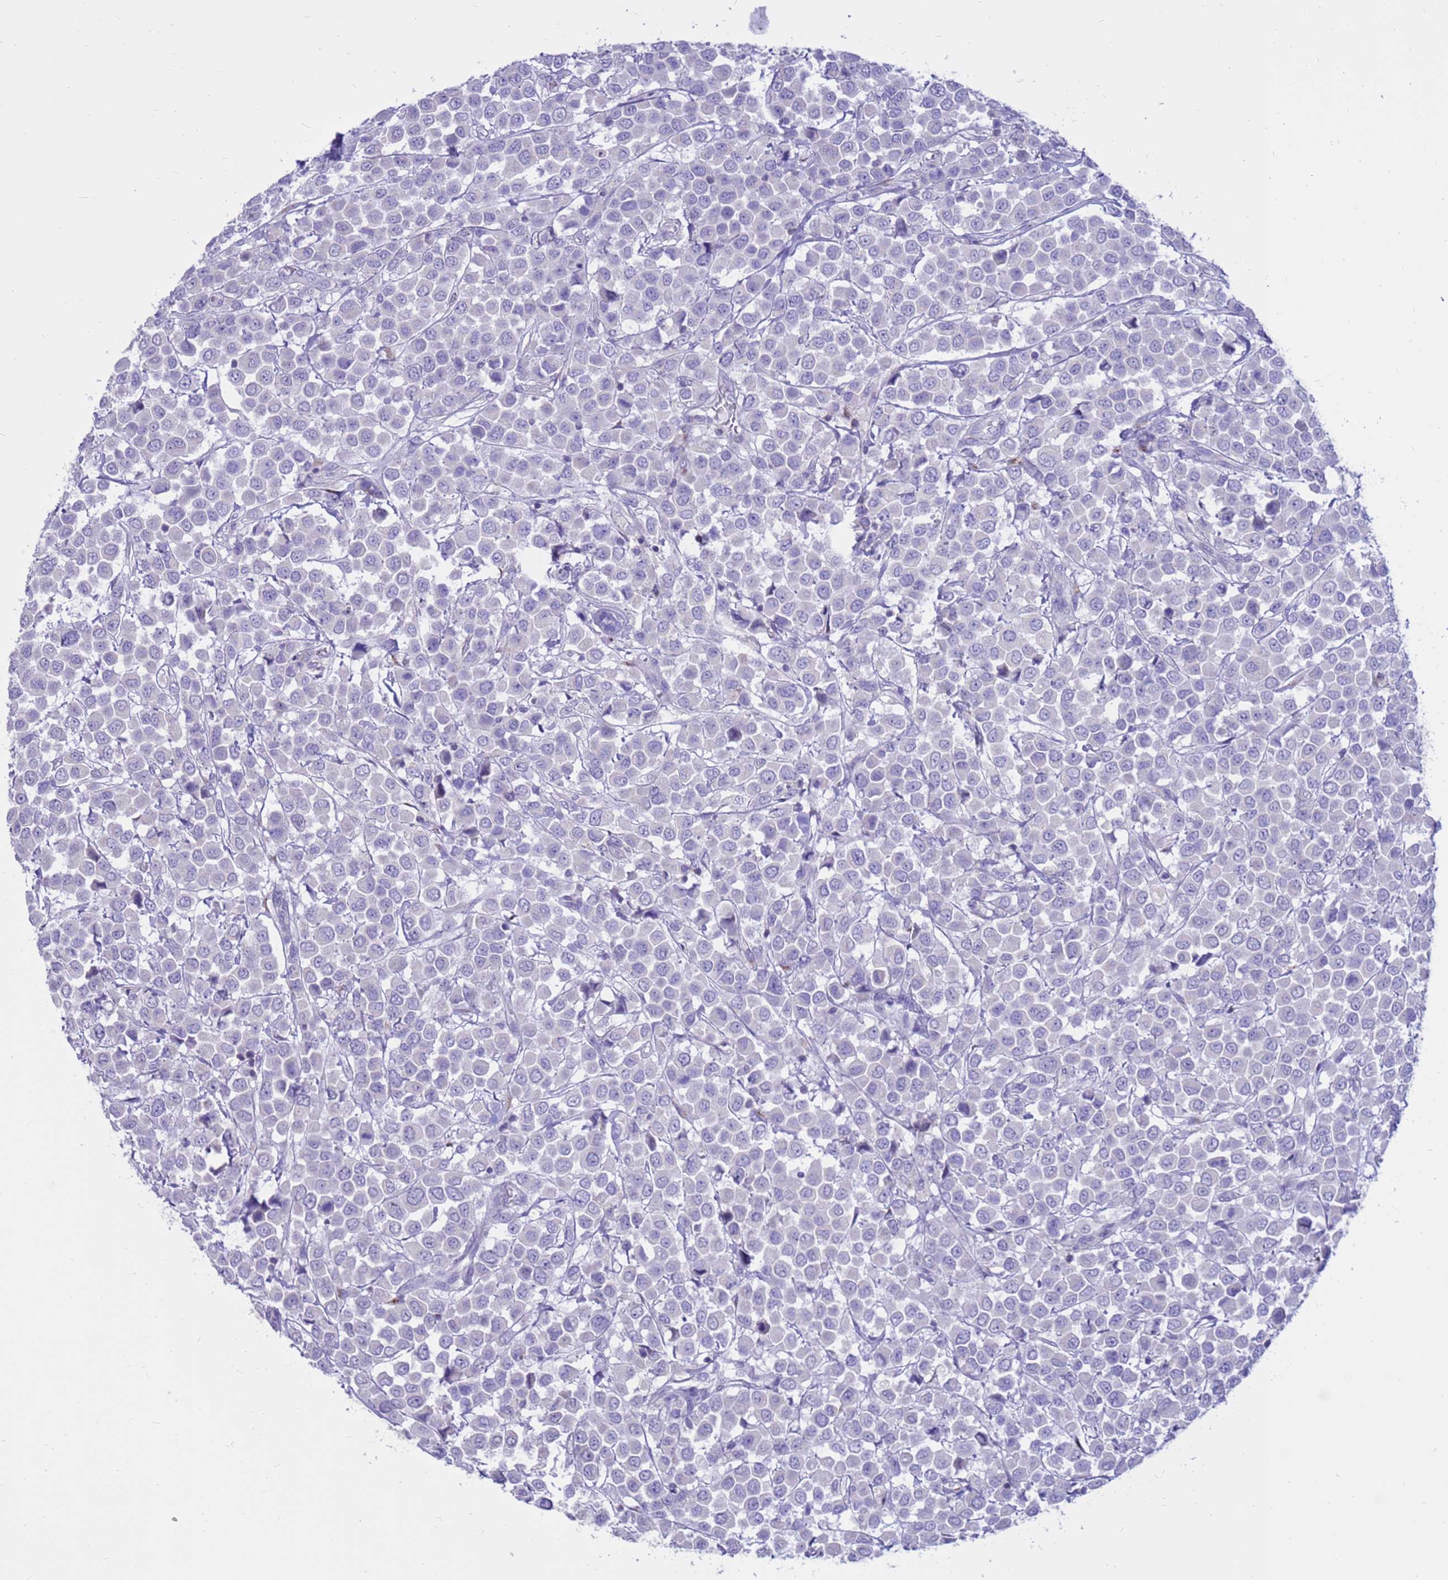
{"staining": {"intensity": "negative", "quantity": "none", "location": "none"}, "tissue": "breast cancer", "cell_type": "Tumor cells", "image_type": "cancer", "snomed": [{"axis": "morphology", "description": "Duct carcinoma"}, {"axis": "topography", "description": "Breast"}], "caption": "IHC of breast cancer exhibits no staining in tumor cells.", "gene": "PDE10A", "patient": {"sex": "female", "age": 61}}